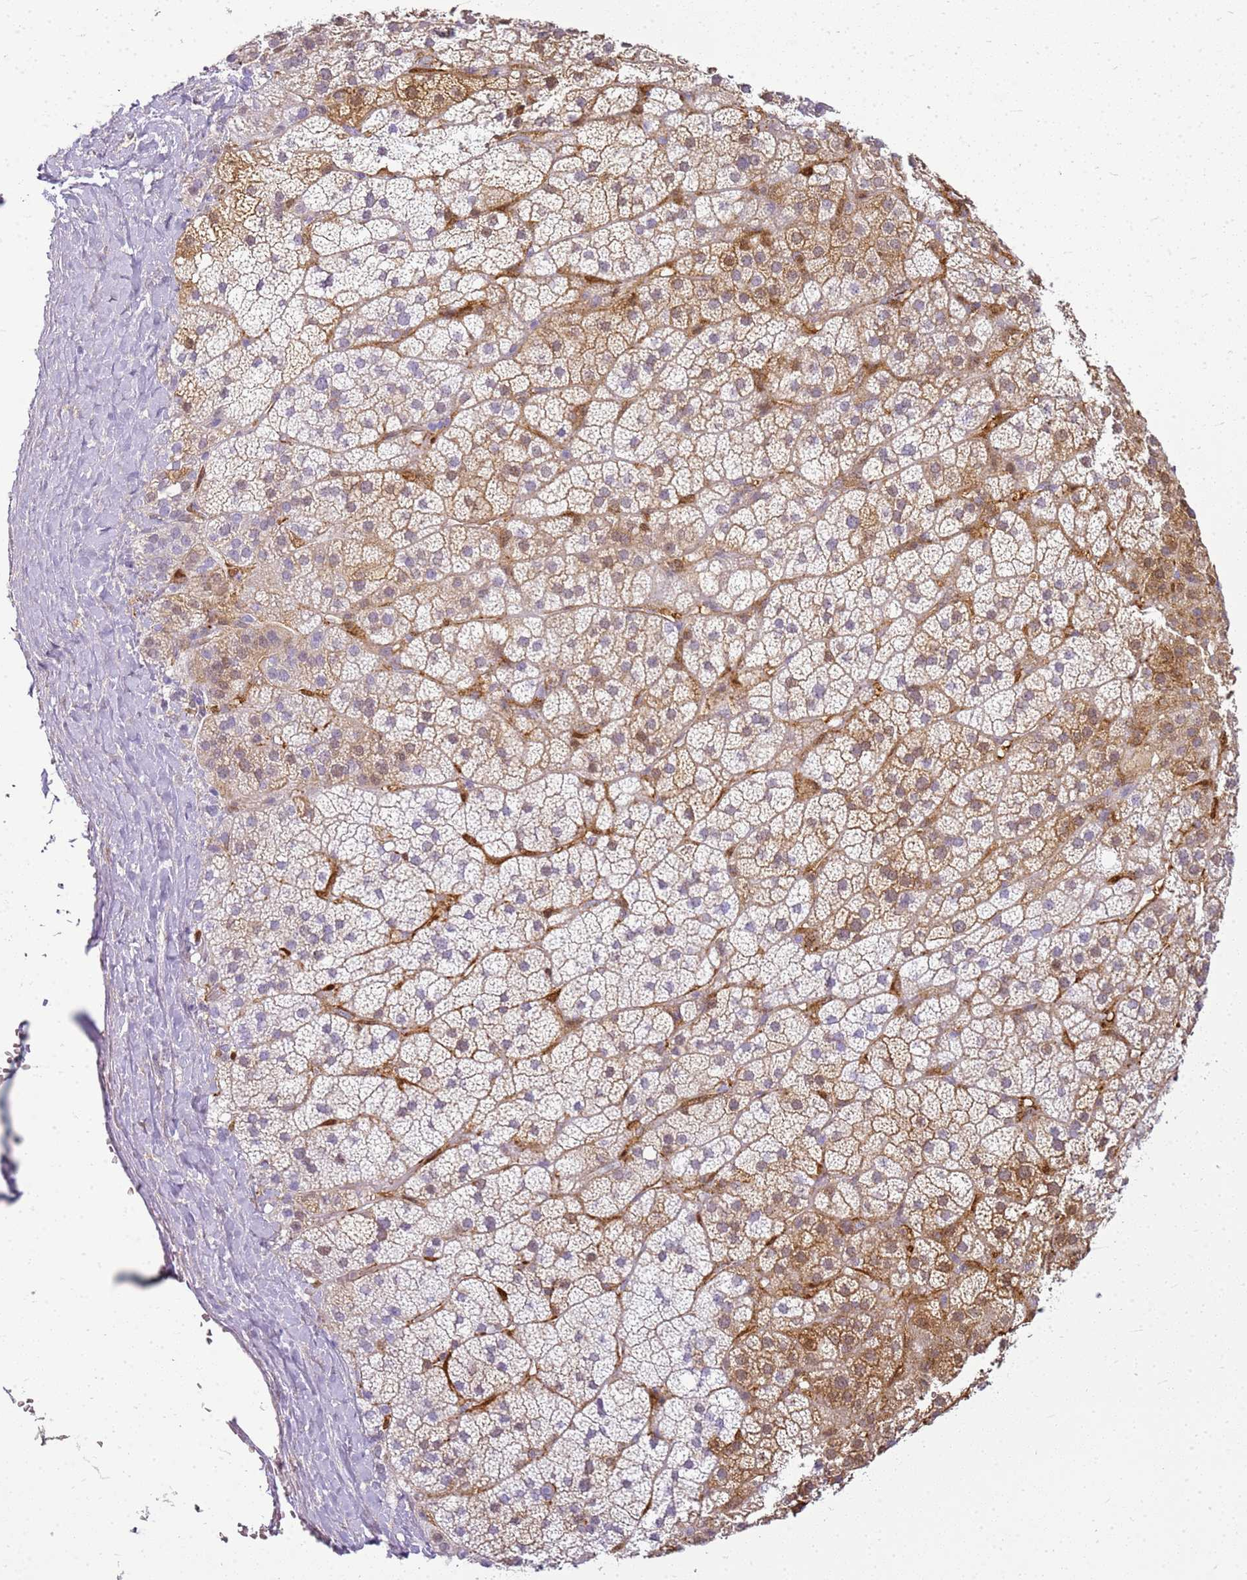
{"staining": {"intensity": "moderate", "quantity": "25%-75%", "location": "cytoplasmic/membranous"}, "tissue": "adrenal gland", "cell_type": "Glandular cells", "image_type": "normal", "snomed": [{"axis": "morphology", "description": "Normal tissue, NOS"}, {"axis": "topography", "description": "Adrenal gland"}], "caption": "Immunohistochemical staining of unremarkable adrenal gland demonstrates moderate cytoplasmic/membranous protein staining in approximately 25%-75% of glandular cells.", "gene": "SULT1E1", "patient": {"sex": "female", "age": 70}}